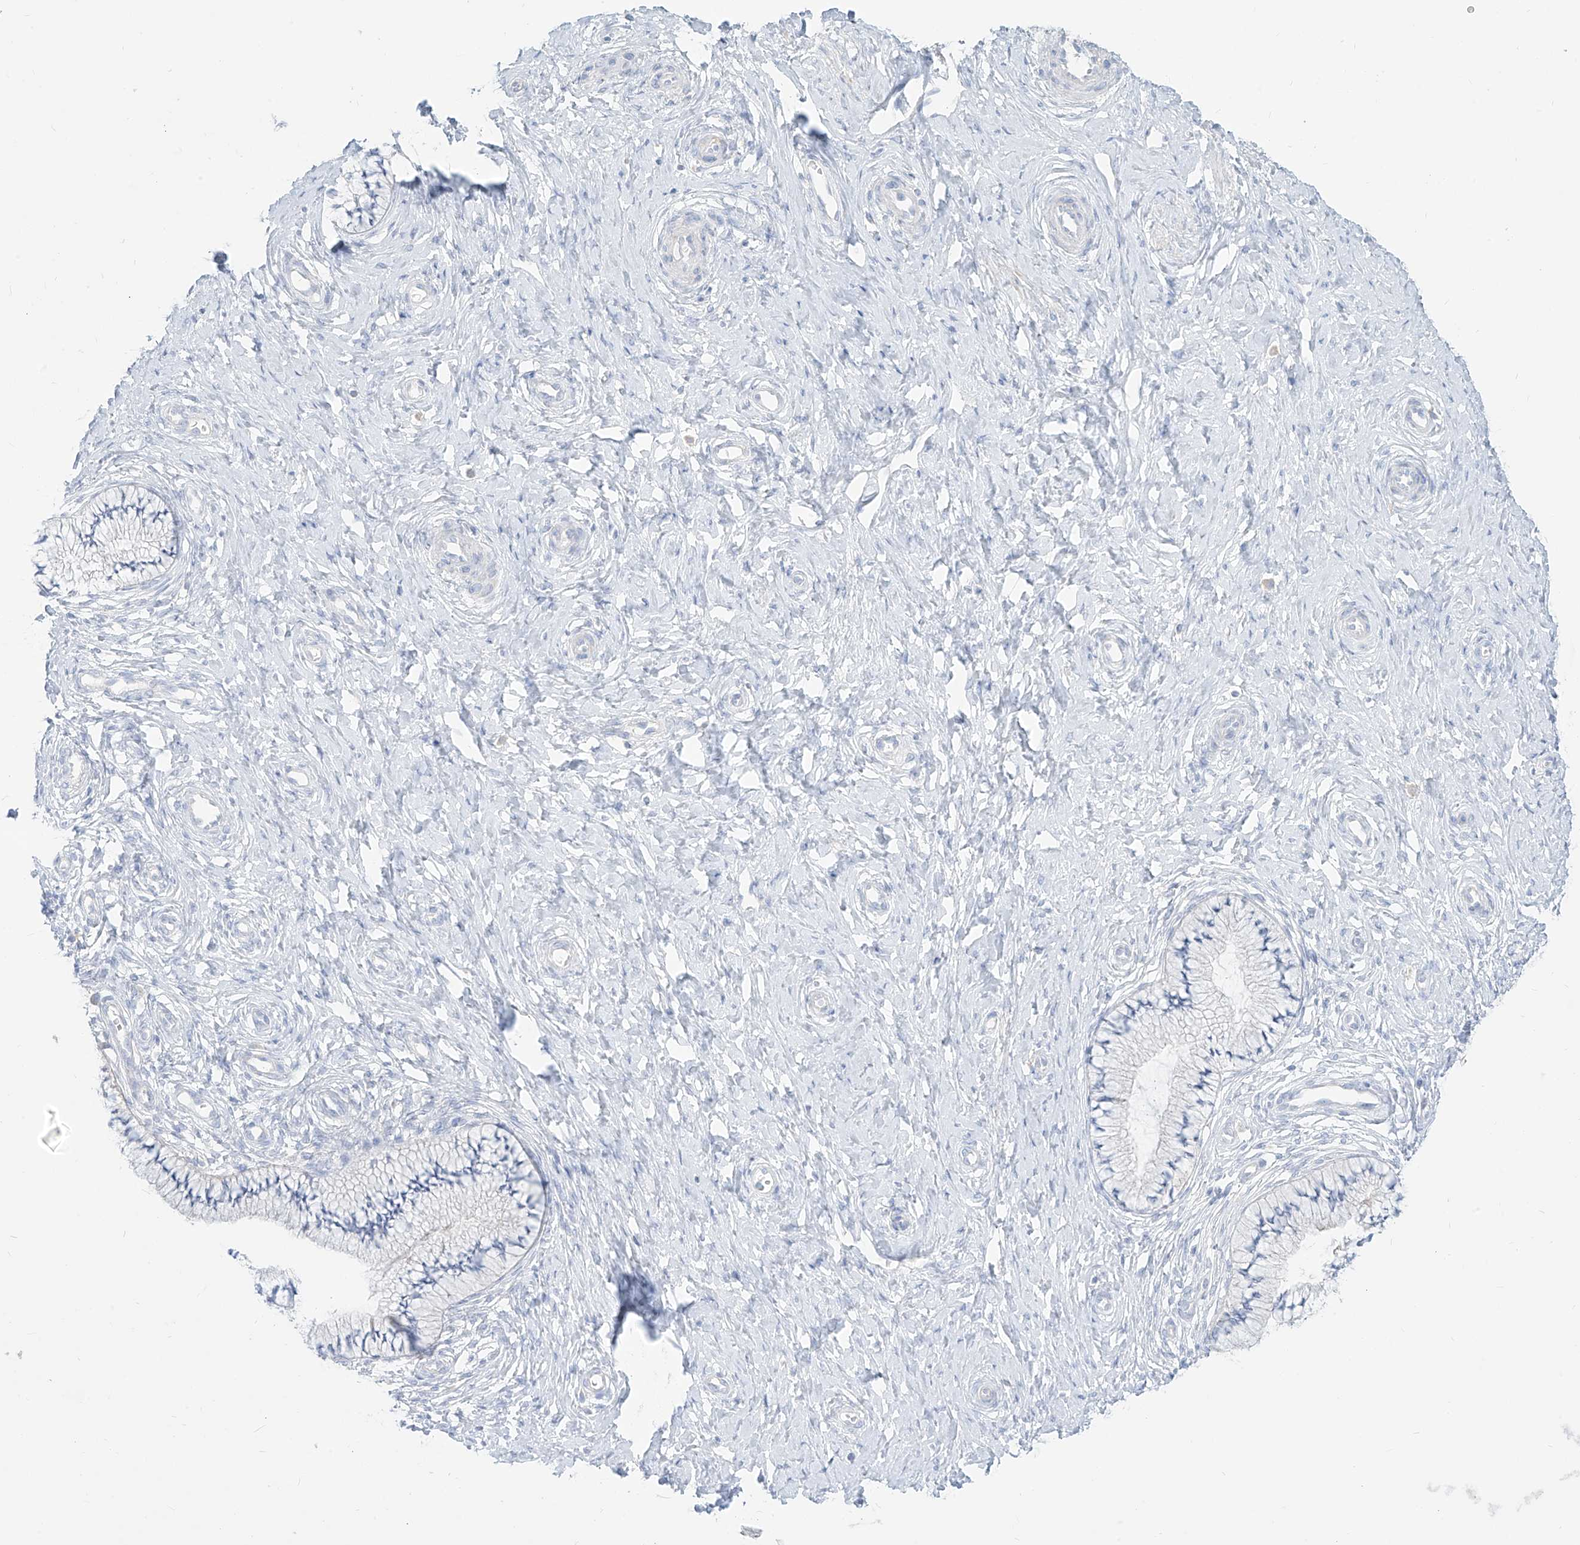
{"staining": {"intensity": "negative", "quantity": "none", "location": "none"}, "tissue": "cervix", "cell_type": "Glandular cells", "image_type": "normal", "snomed": [{"axis": "morphology", "description": "Normal tissue, NOS"}, {"axis": "topography", "description": "Cervix"}], "caption": "High power microscopy histopathology image of an immunohistochemistry (IHC) photomicrograph of unremarkable cervix, revealing no significant expression in glandular cells.", "gene": "ARHGEF40", "patient": {"sex": "female", "age": 36}}